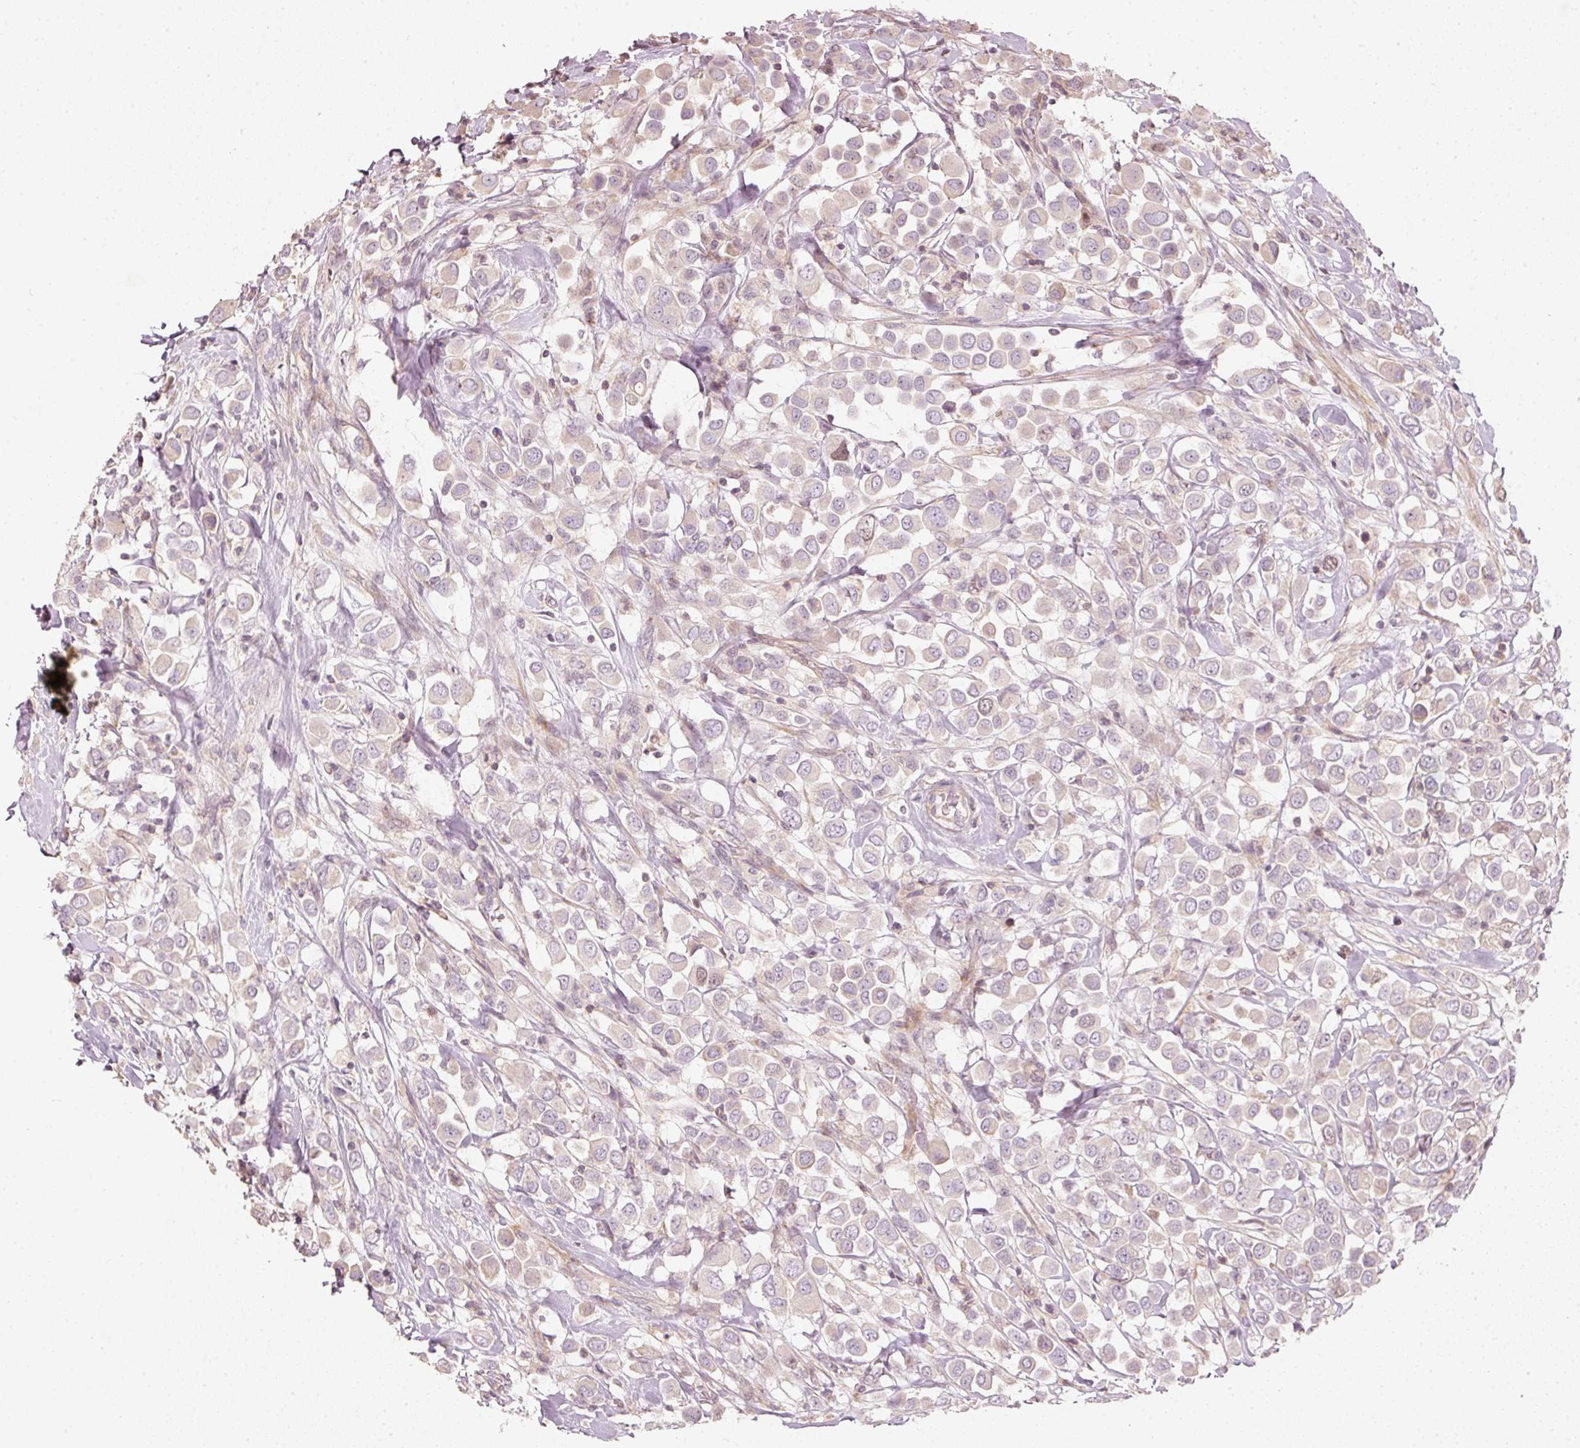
{"staining": {"intensity": "negative", "quantity": "none", "location": "none"}, "tissue": "breast cancer", "cell_type": "Tumor cells", "image_type": "cancer", "snomed": [{"axis": "morphology", "description": "Duct carcinoma"}, {"axis": "topography", "description": "Breast"}], "caption": "This is an immunohistochemistry (IHC) histopathology image of human breast invasive ductal carcinoma. There is no expression in tumor cells.", "gene": "TREX2", "patient": {"sex": "female", "age": 61}}